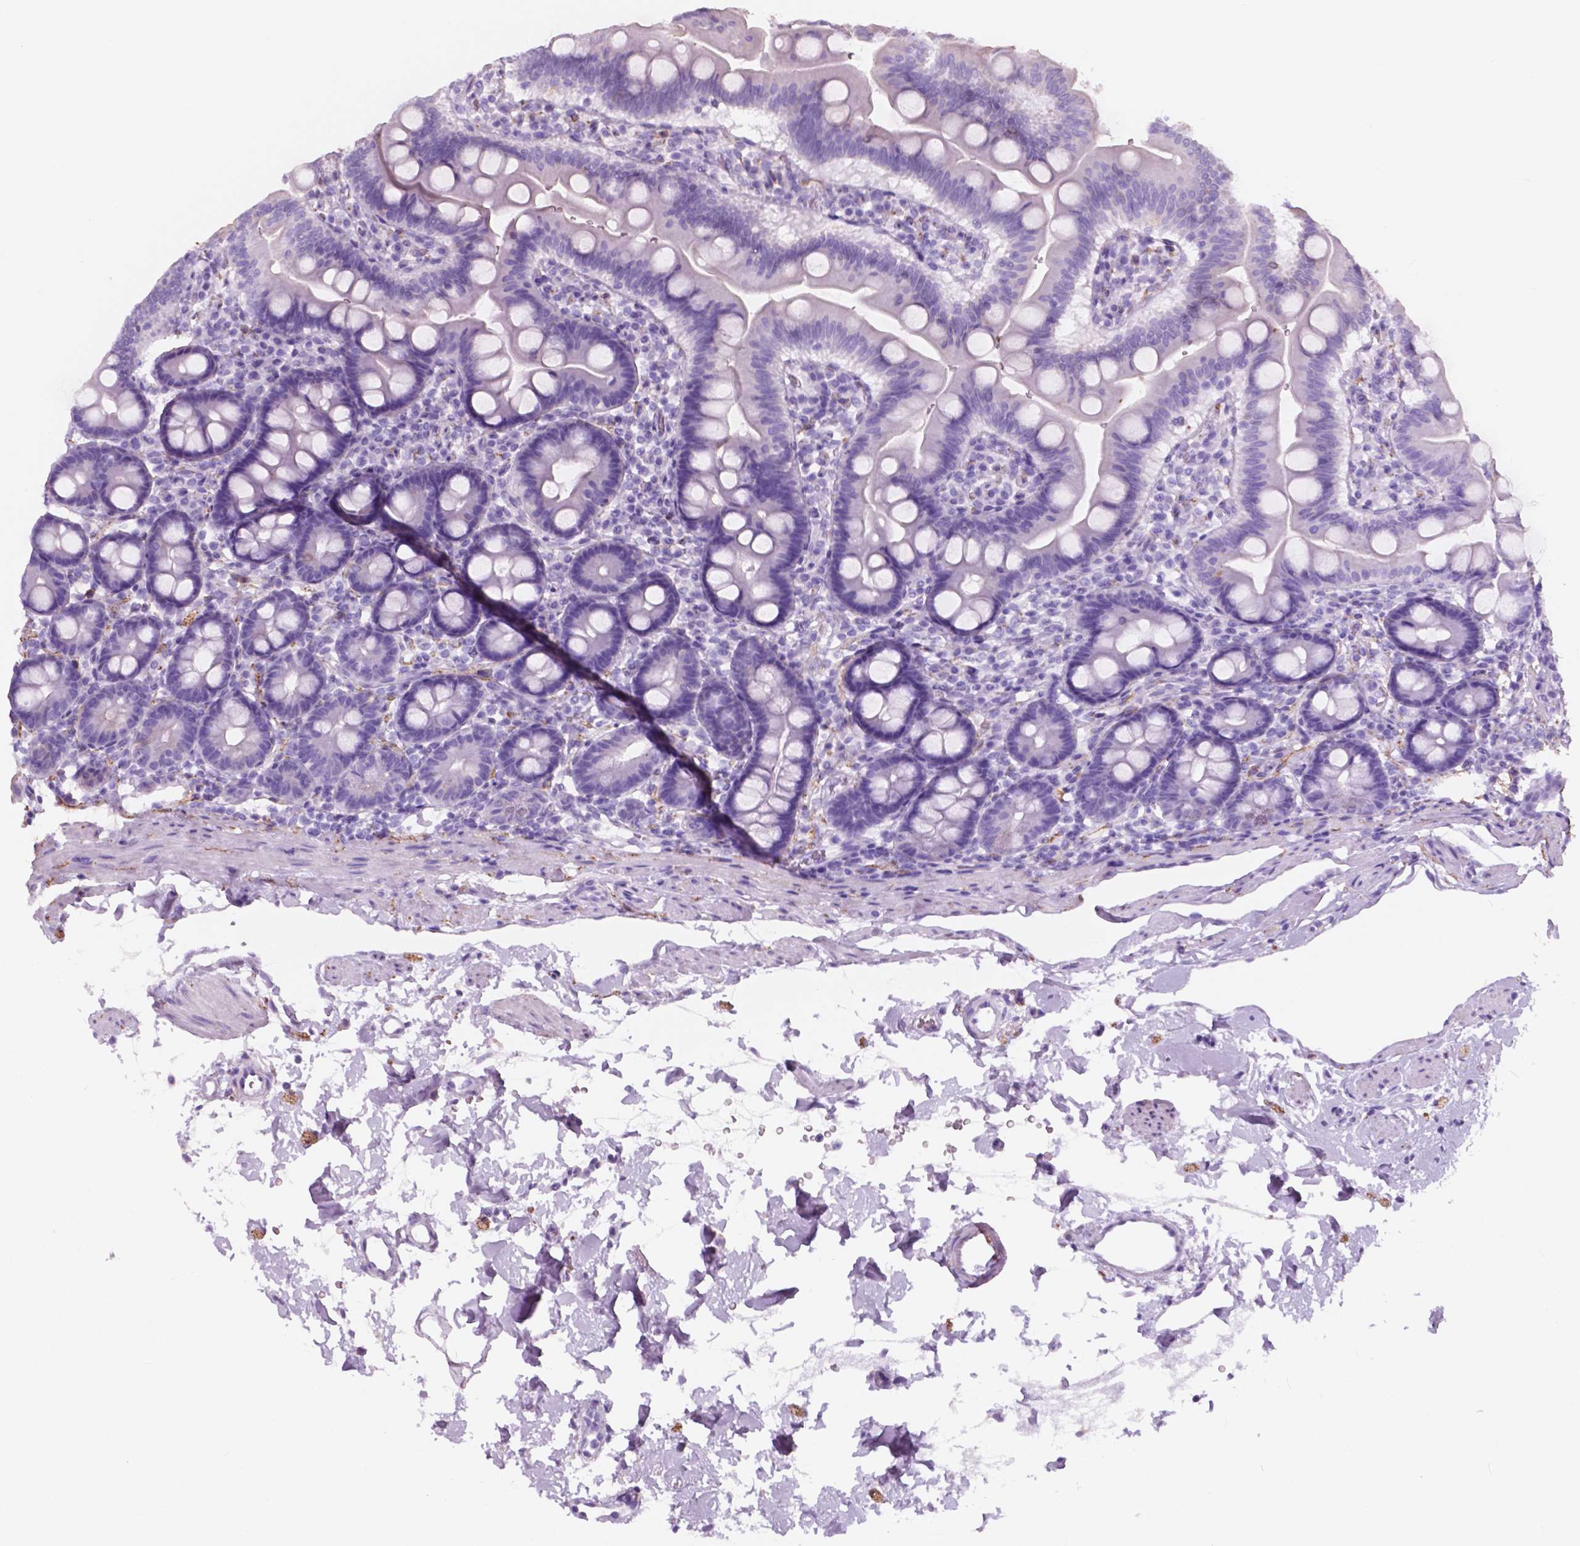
{"staining": {"intensity": "negative", "quantity": "none", "location": "none"}, "tissue": "duodenum", "cell_type": "Glandular cells", "image_type": "normal", "snomed": [{"axis": "morphology", "description": "Normal tissue, NOS"}, {"axis": "topography", "description": "Duodenum"}], "caption": "A high-resolution micrograph shows immunohistochemistry staining of normal duodenum, which displays no significant expression in glandular cells.", "gene": "FXYD2", "patient": {"sex": "male", "age": 59}}